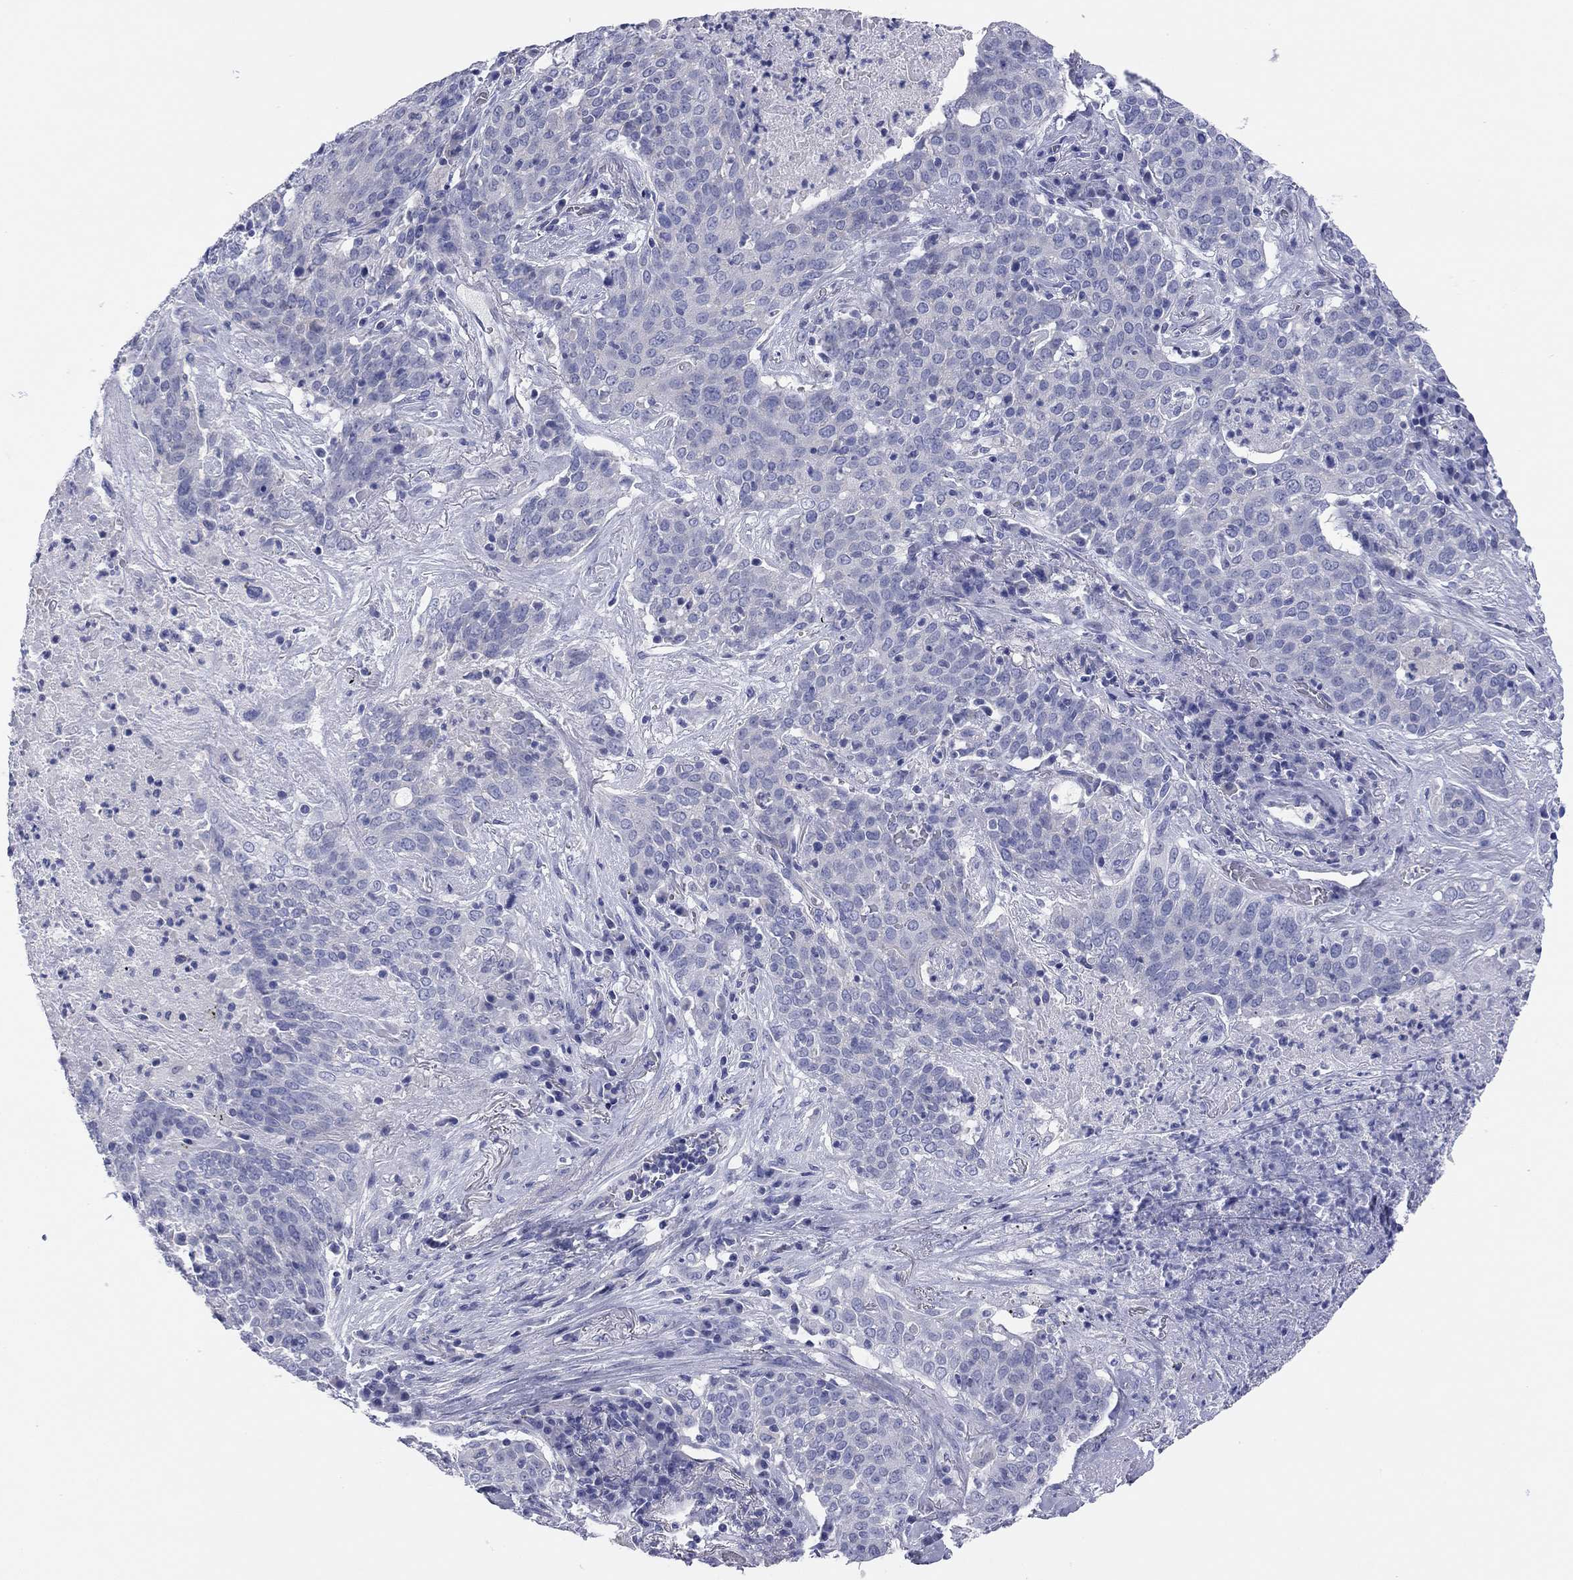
{"staining": {"intensity": "negative", "quantity": "none", "location": "none"}, "tissue": "lung cancer", "cell_type": "Tumor cells", "image_type": "cancer", "snomed": [{"axis": "morphology", "description": "Squamous cell carcinoma, NOS"}, {"axis": "topography", "description": "Lung"}], "caption": "Human lung squamous cell carcinoma stained for a protein using immunohistochemistry shows no staining in tumor cells.", "gene": "TMEM221", "patient": {"sex": "male", "age": 82}}